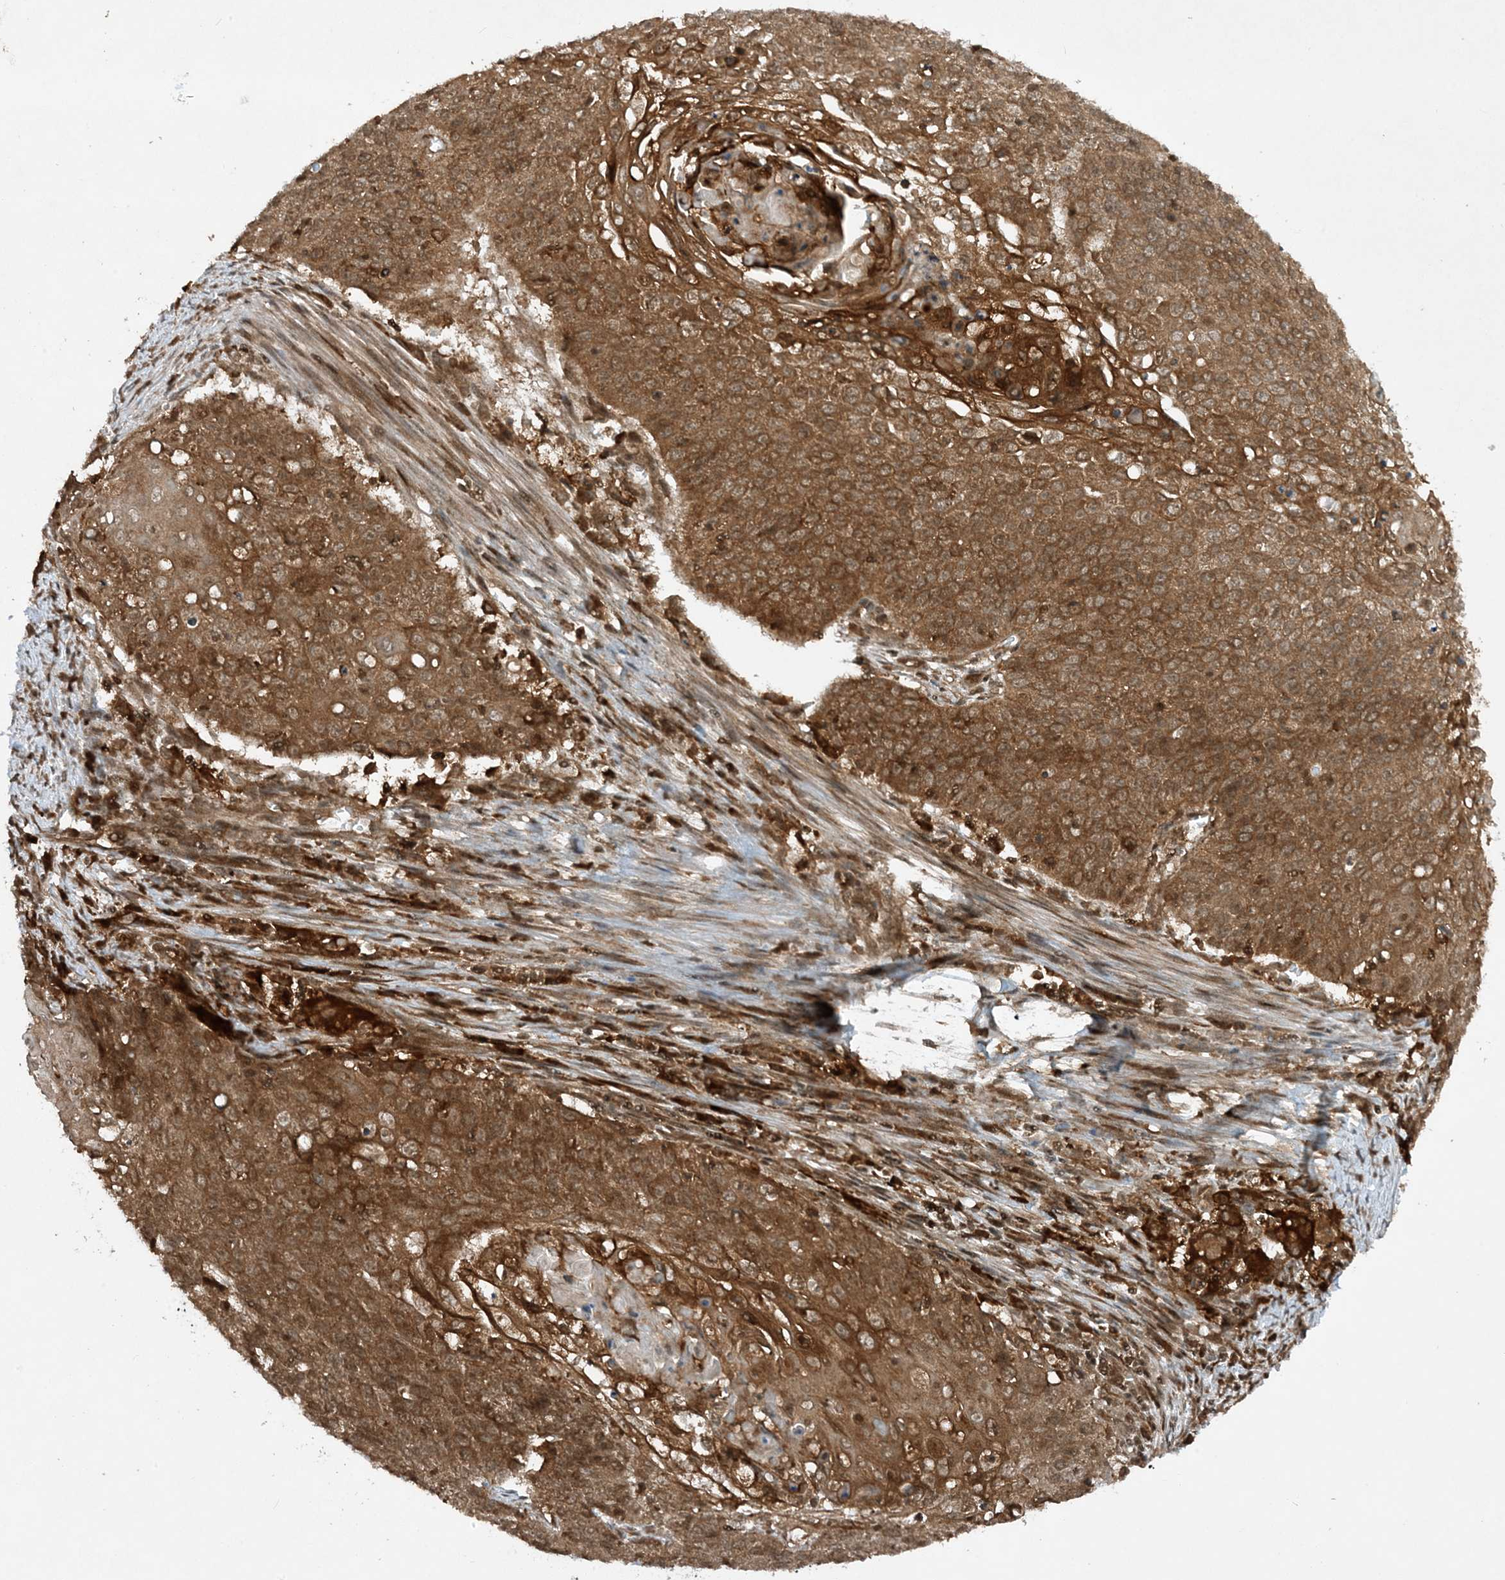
{"staining": {"intensity": "strong", "quantity": ">75%", "location": "cytoplasmic/membranous"}, "tissue": "cervical cancer", "cell_type": "Tumor cells", "image_type": "cancer", "snomed": [{"axis": "morphology", "description": "Squamous cell carcinoma, NOS"}, {"axis": "topography", "description": "Cervix"}], "caption": "Protein staining exhibits strong cytoplasmic/membranous expression in about >75% of tumor cells in squamous cell carcinoma (cervical).", "gene": "CERT1", "patient": {"sex": "female", "age": 39}}